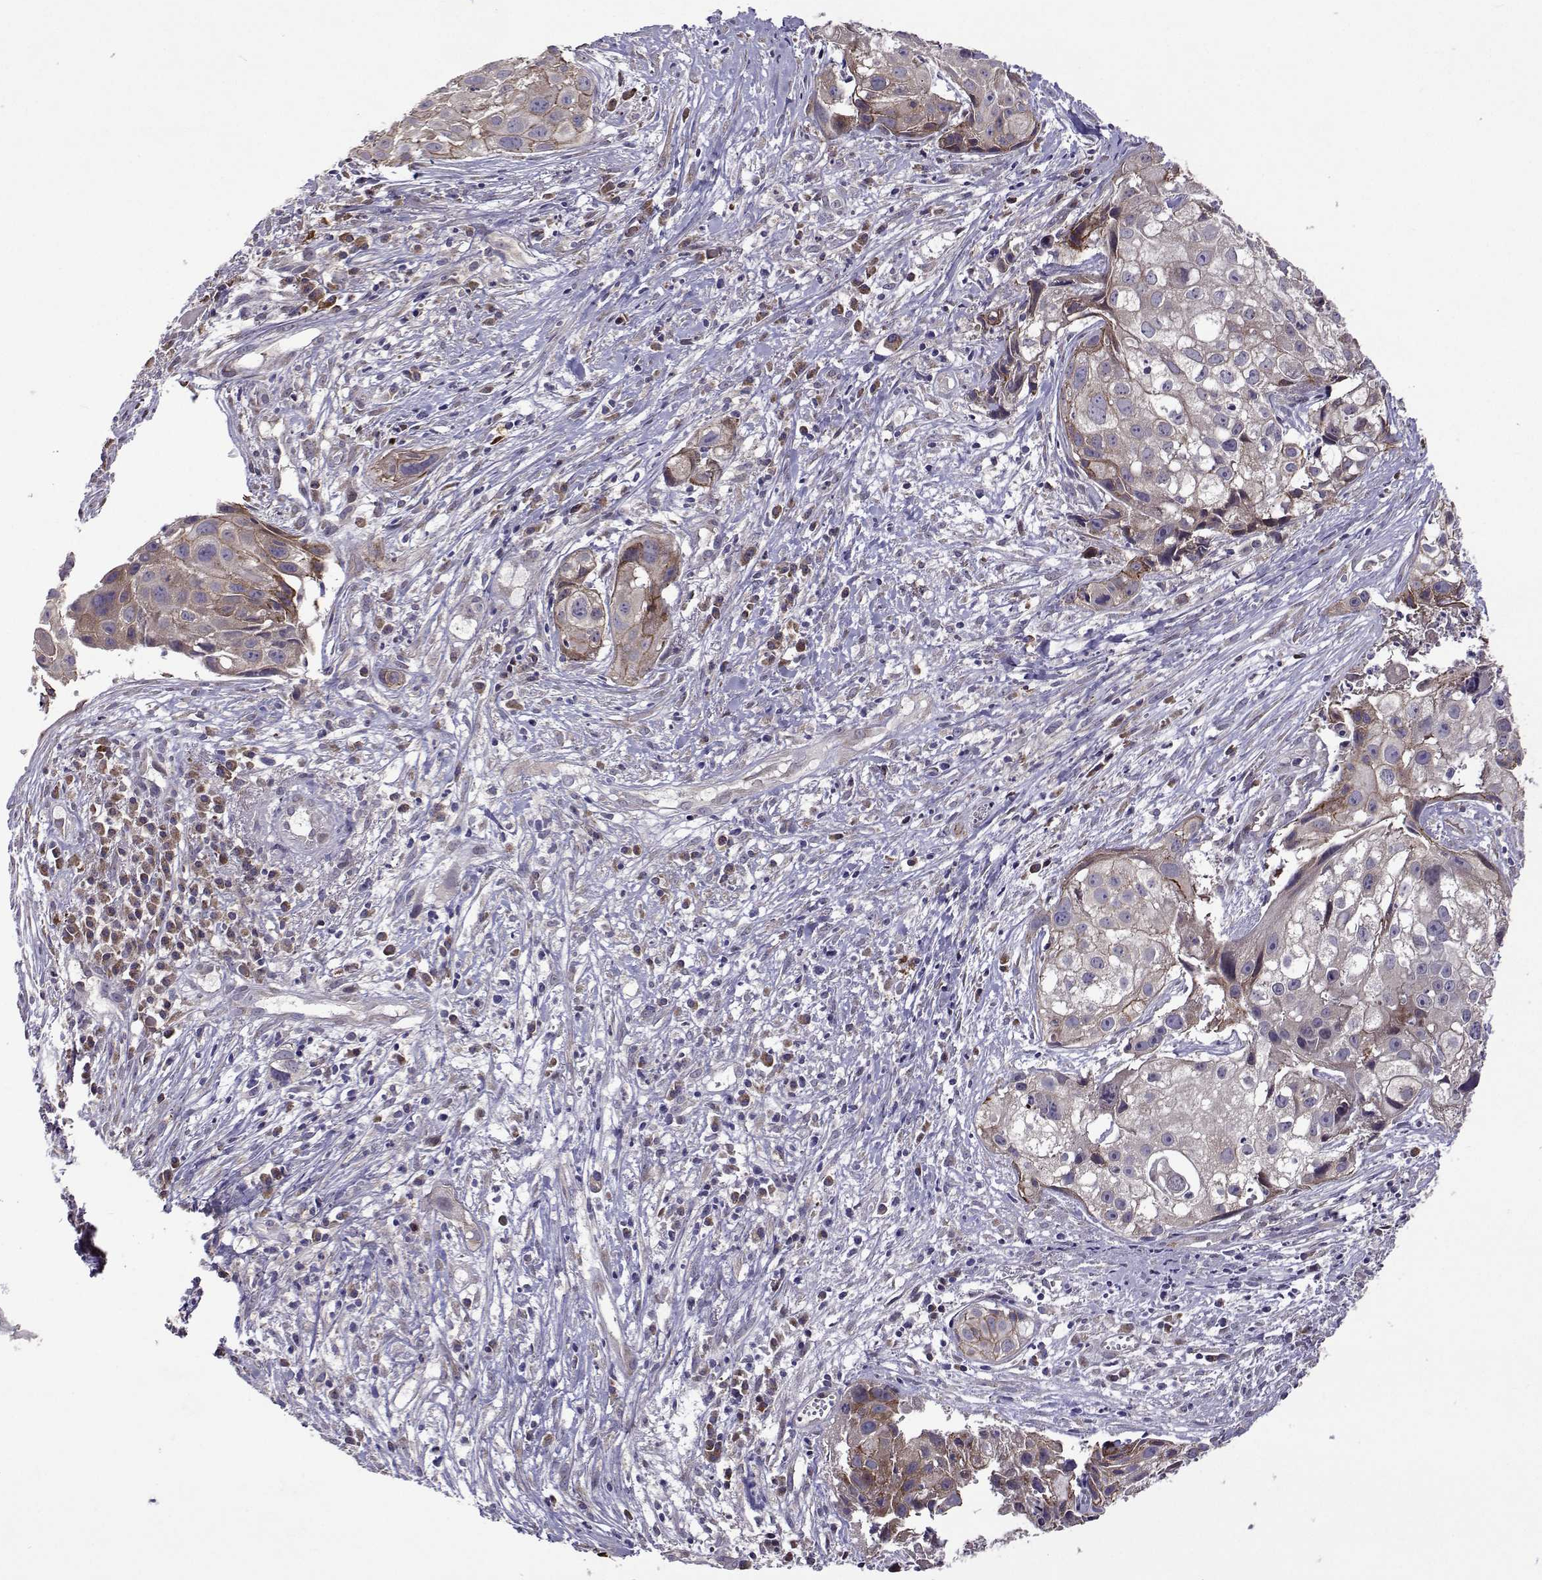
{"staining": {"intensity": "negative", "quantity": "none", "location": "none"}, "tissue": "cervical cancer", "cell_type": "Tumor cells", "image_type": "cancer", "snomed": [{"axis": "morphology", "description": "Squamous cell carcinoma, NOS"}, {"axis": "topography", "description": "Cervix"}], "caption": "DAB immunohistochemical staining of cervical cancer (squamous cell carcinoma) exhibits no significant expression in tumor cells. (Stains: DAB immunohistochemistry with hematoxylin counter stain, Microscopy: brightfield microscopy at high magnification).", "gene": "TARBP2", "patient": {"sex": "female", "age": 53}}